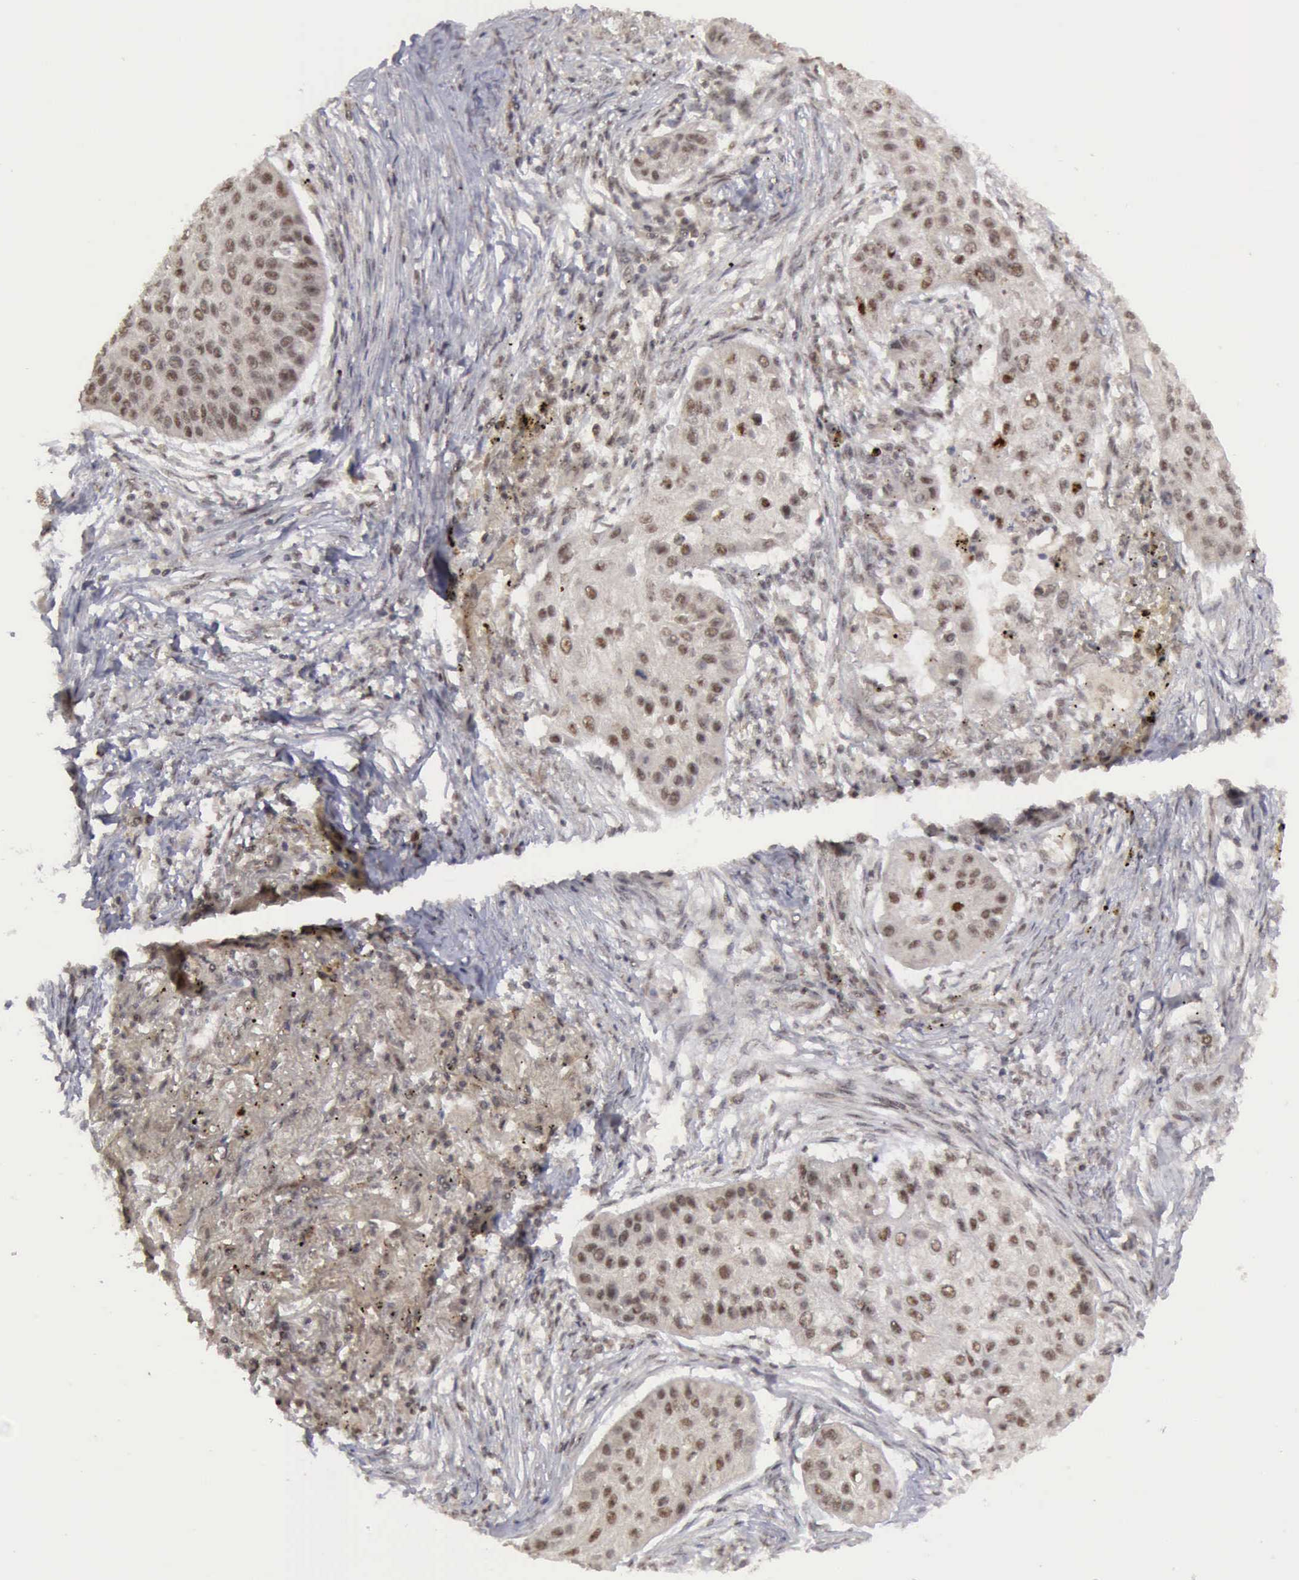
{"staining": {"intensity": "weak", "quantity": "25%-75%", "location": "nuclear"}, "tissue": "lung cancer", "cell_type": "Tumor cells", "image_type": "cancer", "snomed": [{"axis": "morphology", "description": "Squamous cell carcinoma, NOS"}, {"axis": "topography", "description": "Lung"}], "caption": "DAB immunohistochemical staining of human lung cancer (squamous cell carcinoma) exhibits weak nuclear protein staining in approximately 25%-75% of tumor cells. The protein is stained brown, and the nuclei are stained in blue (DAB (3,3'-diaminobenzidine) IHC with brightfield microscopy, high magnification).", "gene": "CDKN2A", "patient": {"sex": "male", "age": 71}}